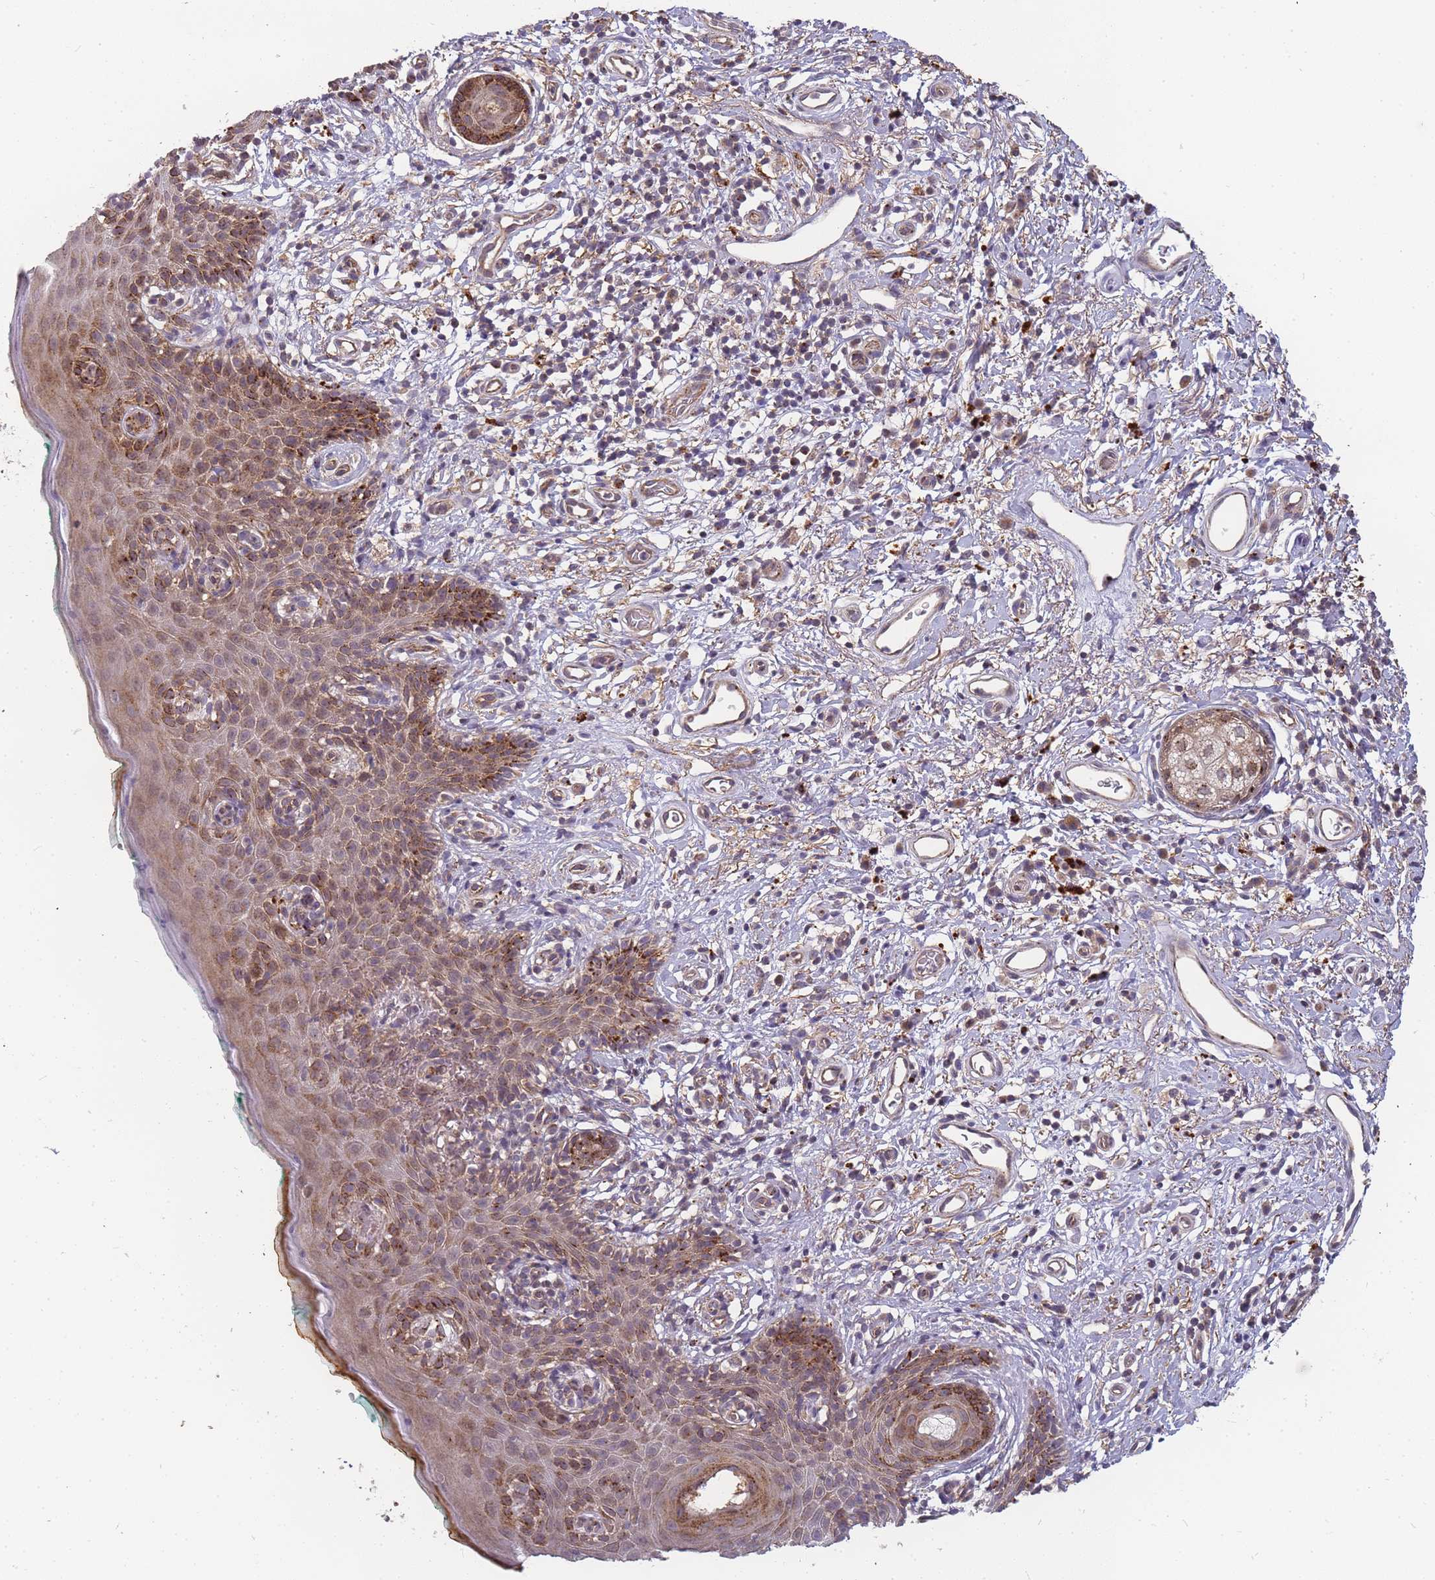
{"staining": {"intensity": "moderate", "quantity": "25%-75%", "location": "cytoplasmic/membranous"}, "tissue": "skin", "cell_type": "Epidermal cells", "image_type": "normal", "snomed": [{"axis": "morphology", "description": "Normal tissue, NOS"}, {"axis": "topography", "description": "Vulva"}], "caption": "A histopathology image showing moderate cytoplasmic/membranous positivity in about 25%-75% of epidermal cells in unremarkable skin, as visualized by brown immunohistochemical staining.", "gene": "ATG5", "patient": {"sex": "female", "age": 66}}